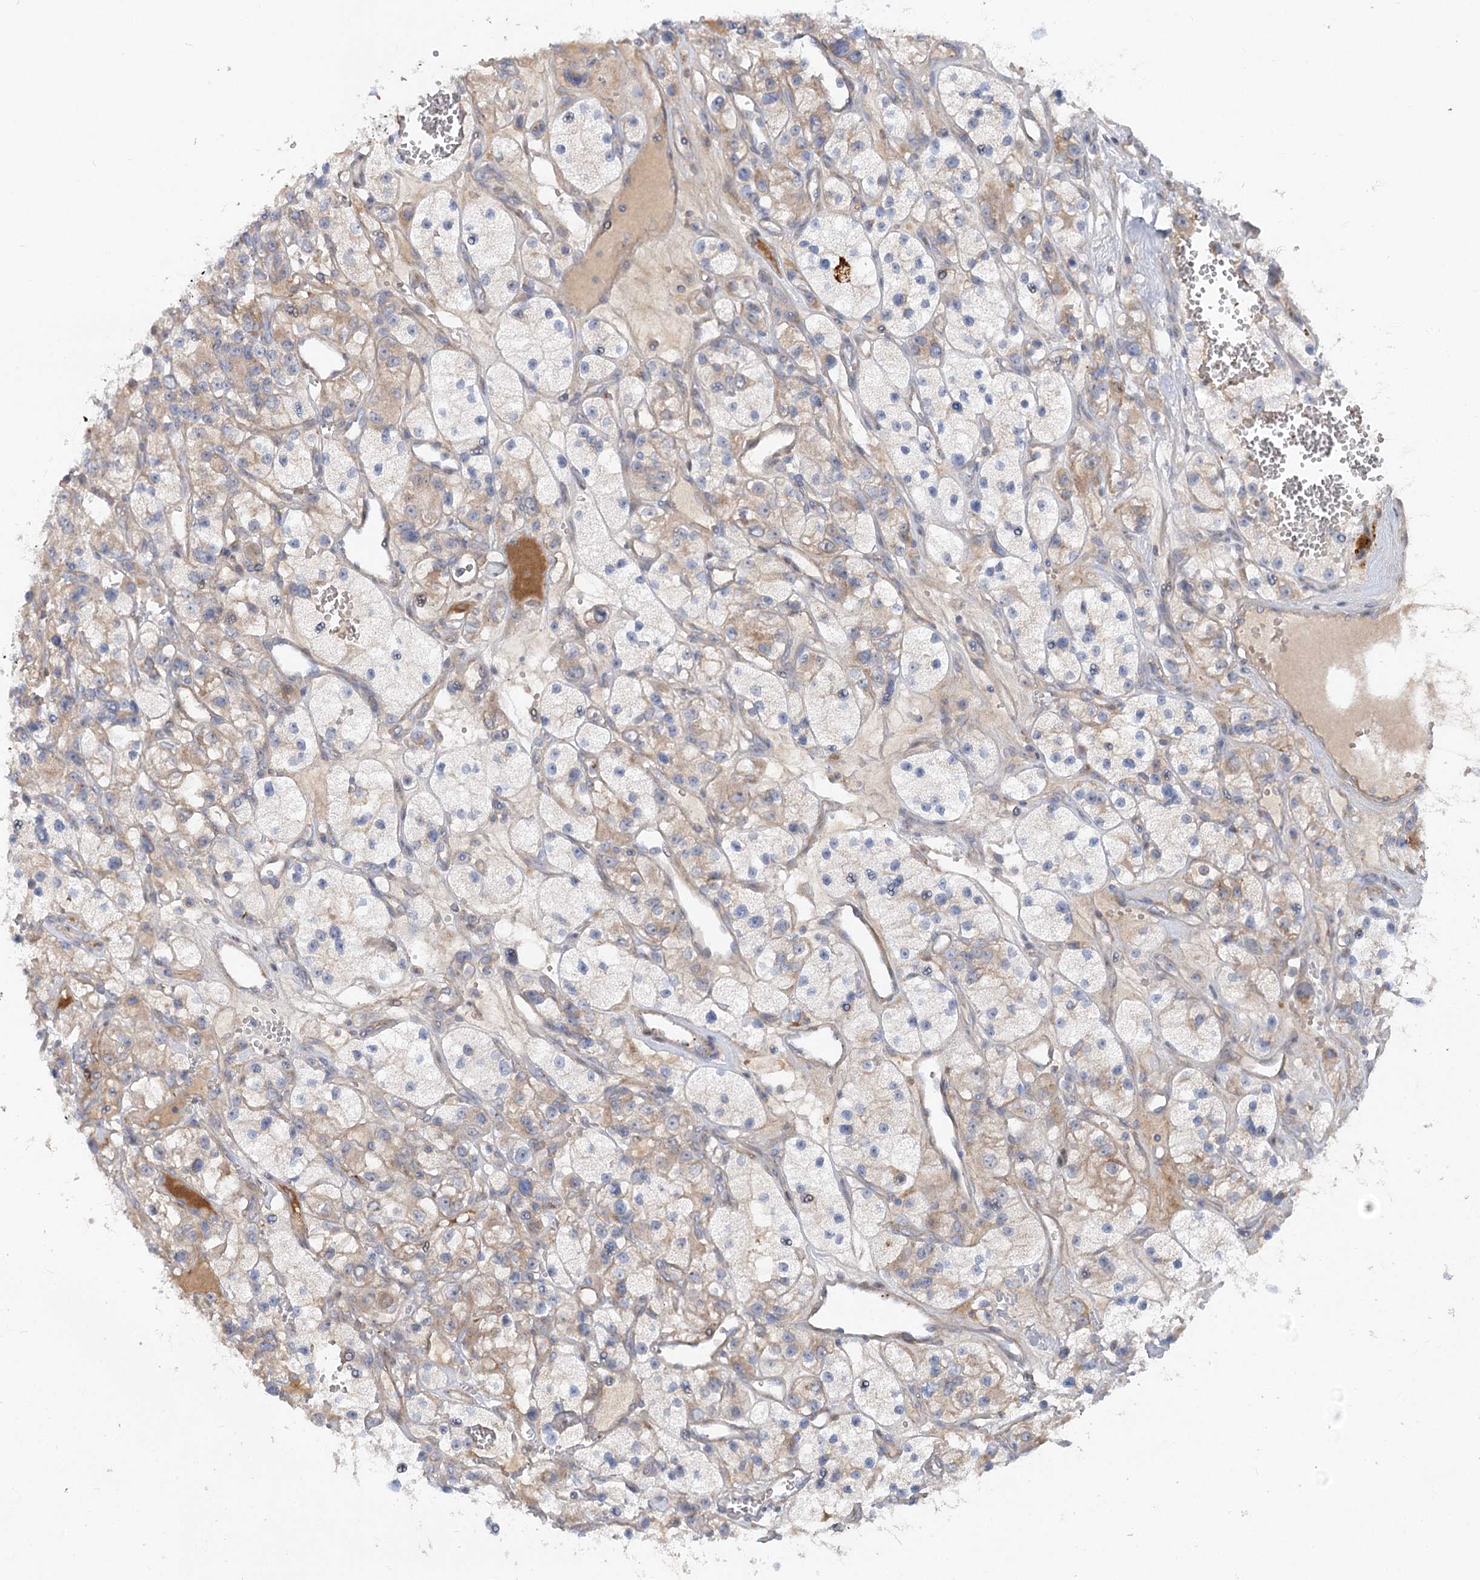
{"staining": {"intensity": "weak", "quantity": "25%-75%", "location": "cytoplasmic/membranous"}, "tissue": "renal cancer", "cell_type": "Tumor cells", "image_type": "cancer", "snomed": [{"axis": "morphology", "description": "Adenocarcinoma, NOS"}, {"axis": "topography", "description": "Kidney"}], "caption": "Human renal adenocarcinoma stained with a brown dye reveals weak cytoplasmic/membranous positive expression in about 25%-75% of tumor cells.", "gene": "FGF19", "patient": {"sex": "female", "age": 57}}